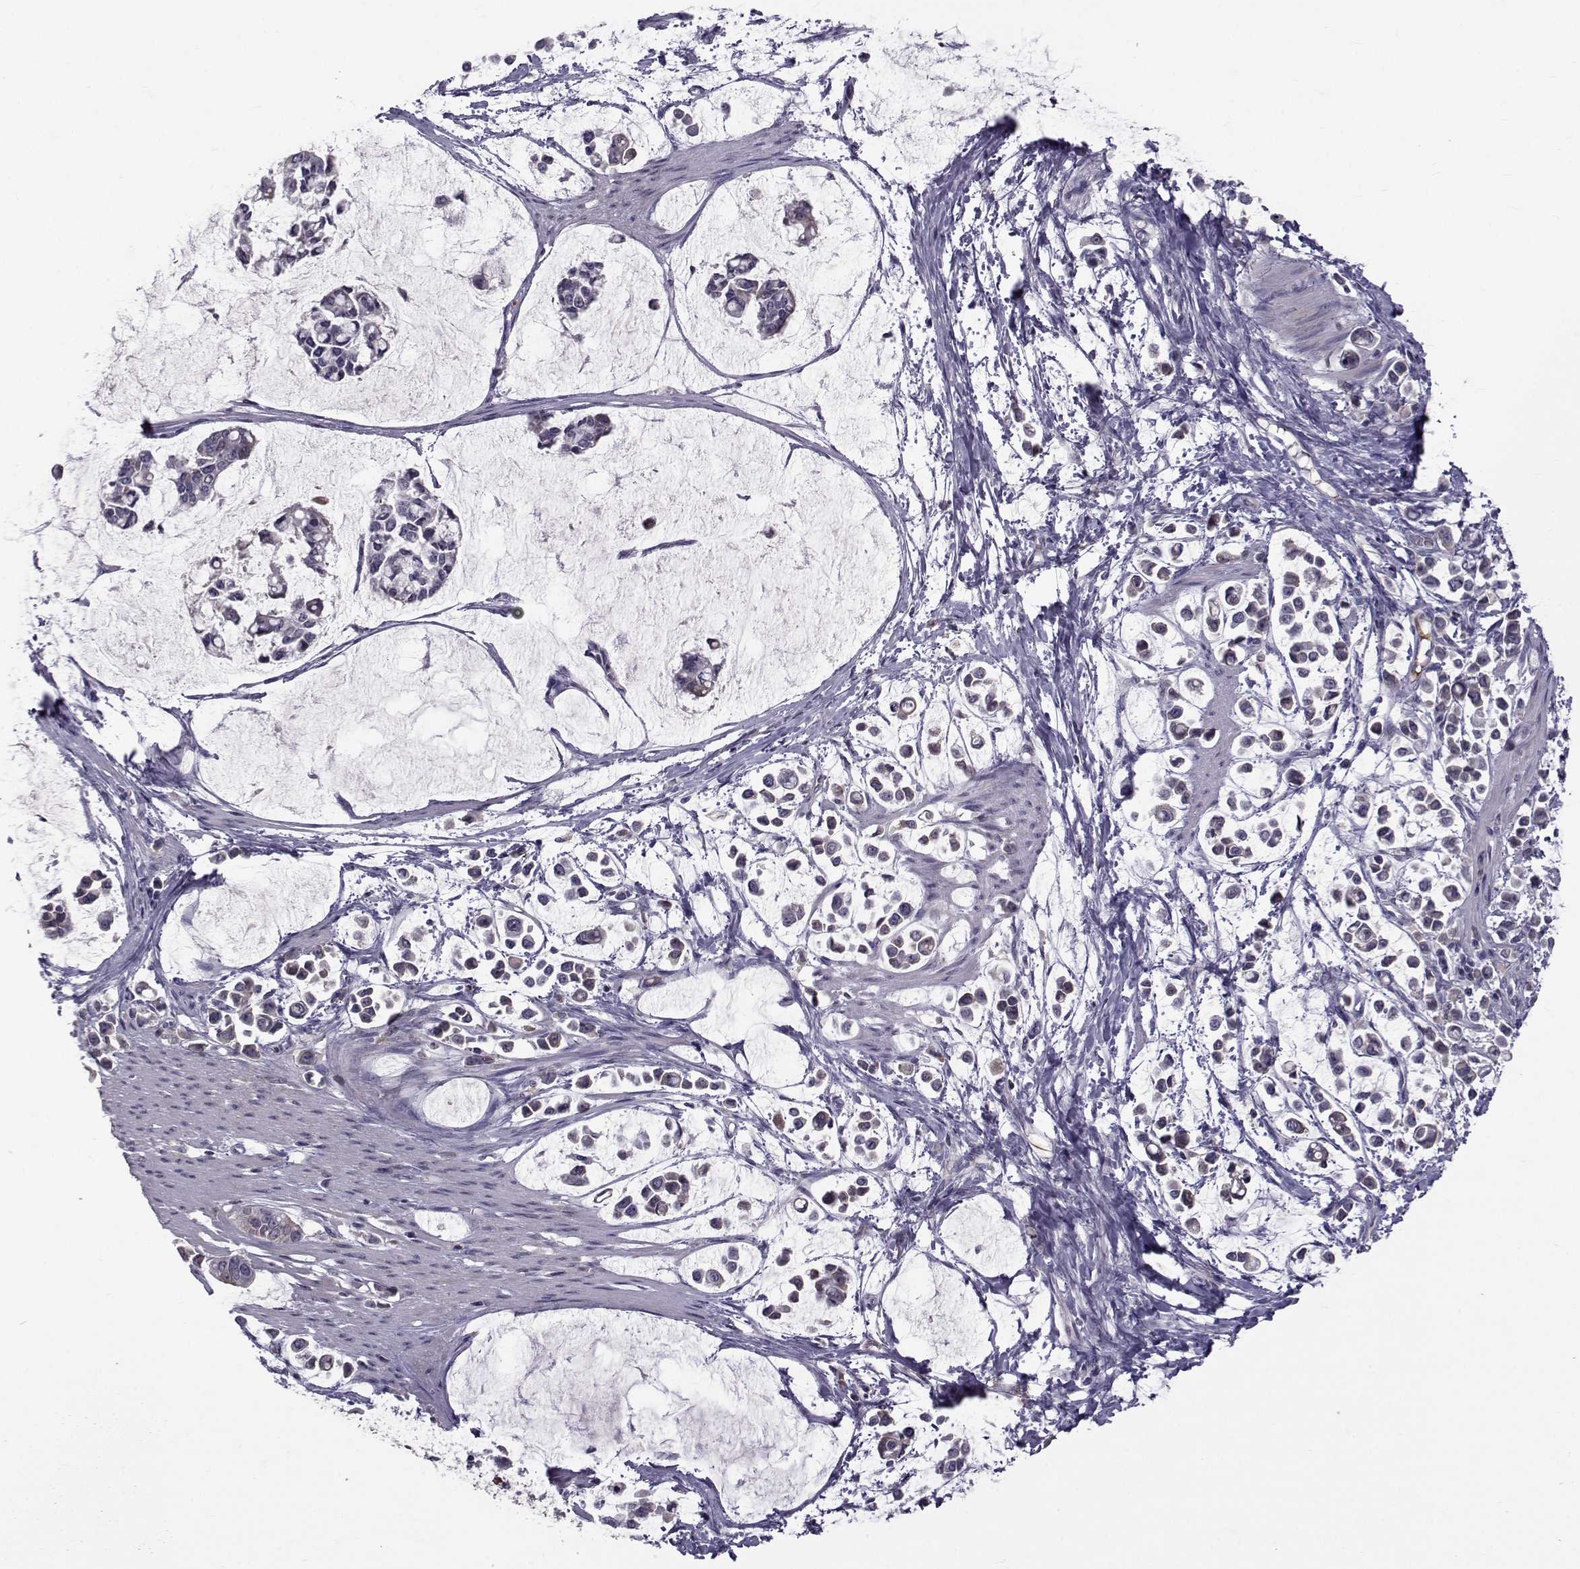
{"staining": {"intensity": "negative", "quantity": "none", "location": "none"}, "tissue": "stomach cancer", "cell_type": "Tumor cells", "image_type": "cancer", "snomed": [{"axis": "morphology", "description": "Adenocarcinoma, NOS"}, {"axis": "topography", "description": "Stomach"}], "caption": "Protein analysis of stomach adenocarcinoma demonstrates no significant staining in tumor cells.", "gene": "TNFRSF11B", "patient": {"sex": "male", "age": 82}}